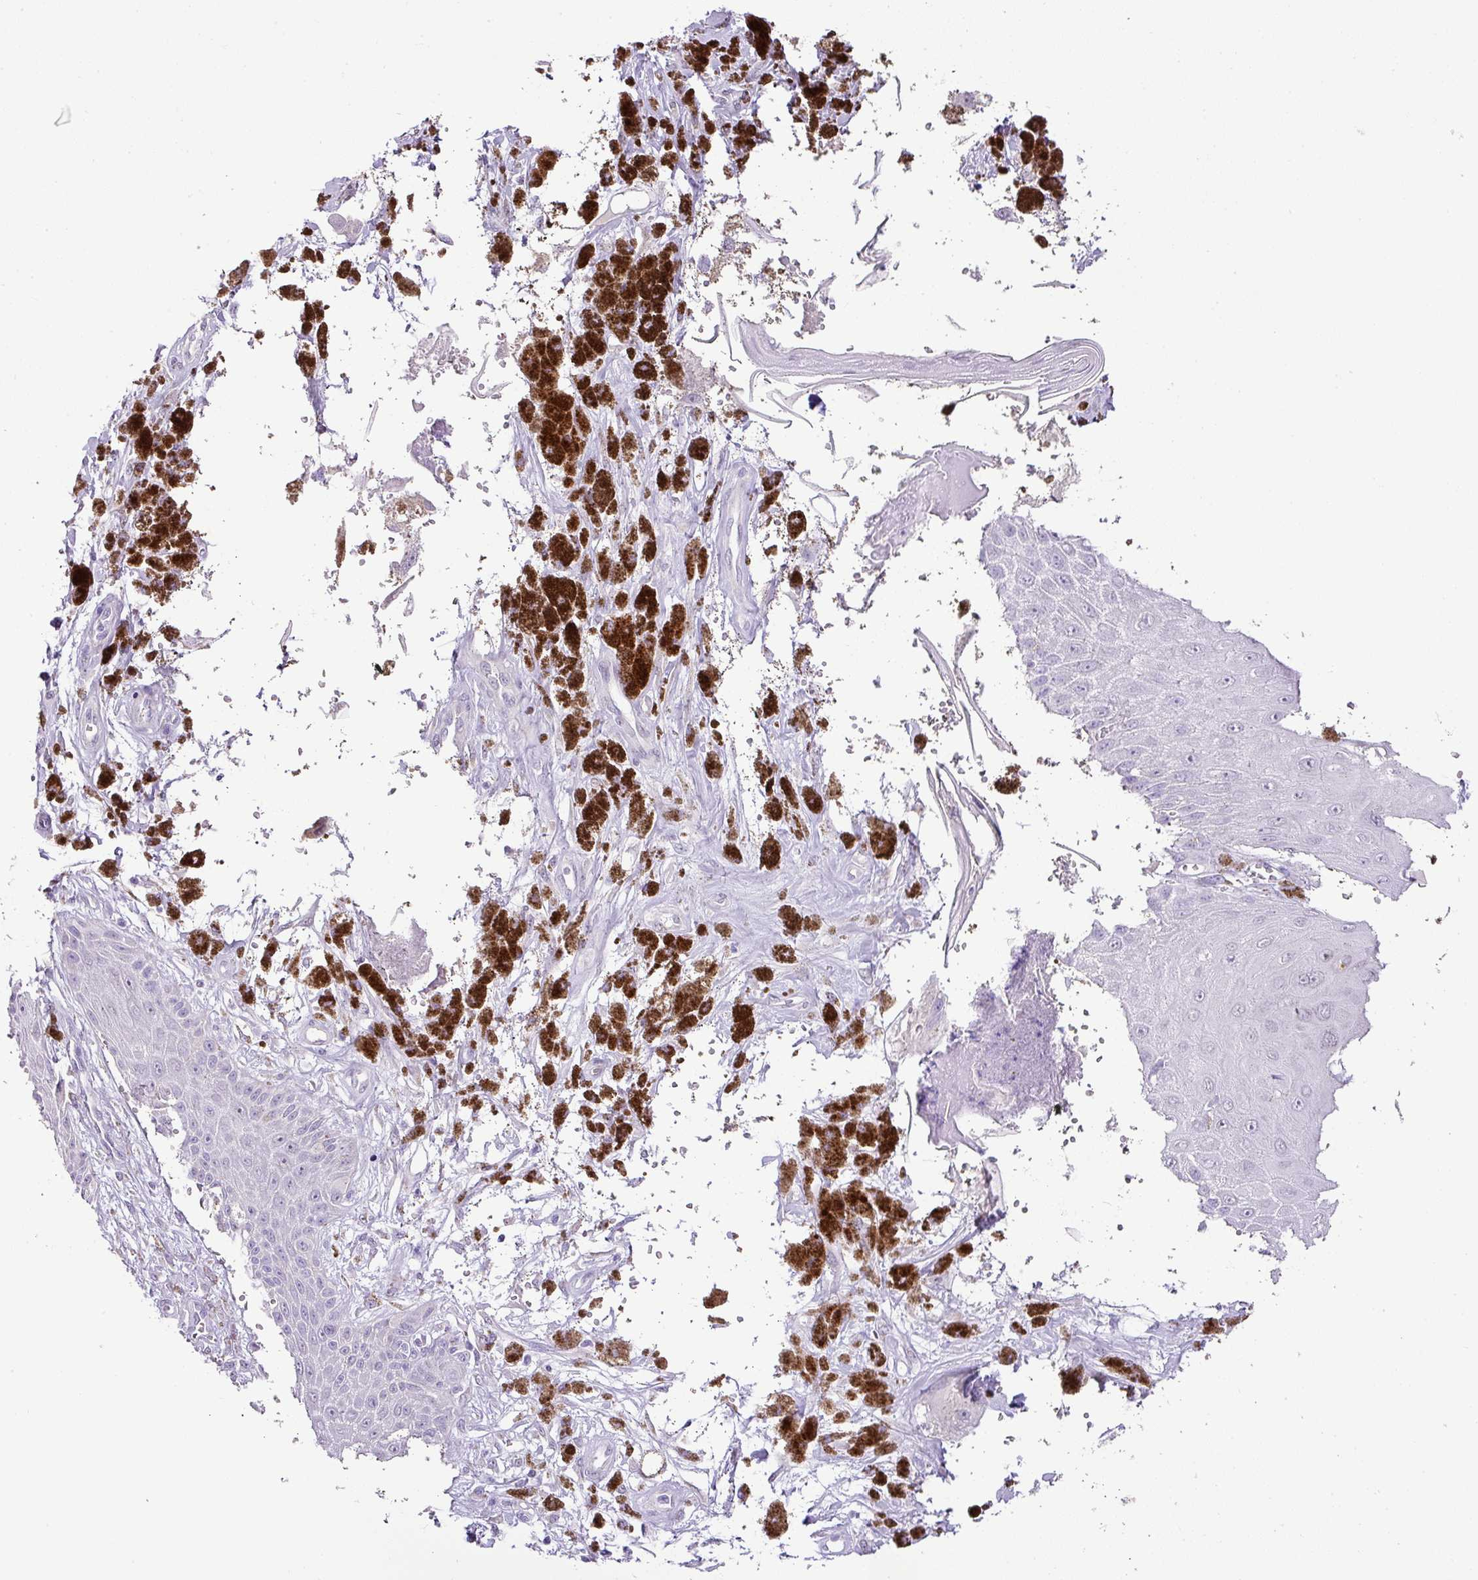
{"staining": {"intensity": "negative", "quantity": "none", "location": "none"}, "tissue": "melanoma", "cell_type": "Tumor cells", "image_type": "cancer", "snomed": [{"axis": "morphology", "description": "Malignant melanoma, NOS"}, {"axis": "topography", "description": "Skin"}], "caption": "This is an immunohistochemistry histopathology image of melanoma. There is no staining in tumor cells.", "gene": "DIP2A", "patient": {"sex": "male", "age": 88}}